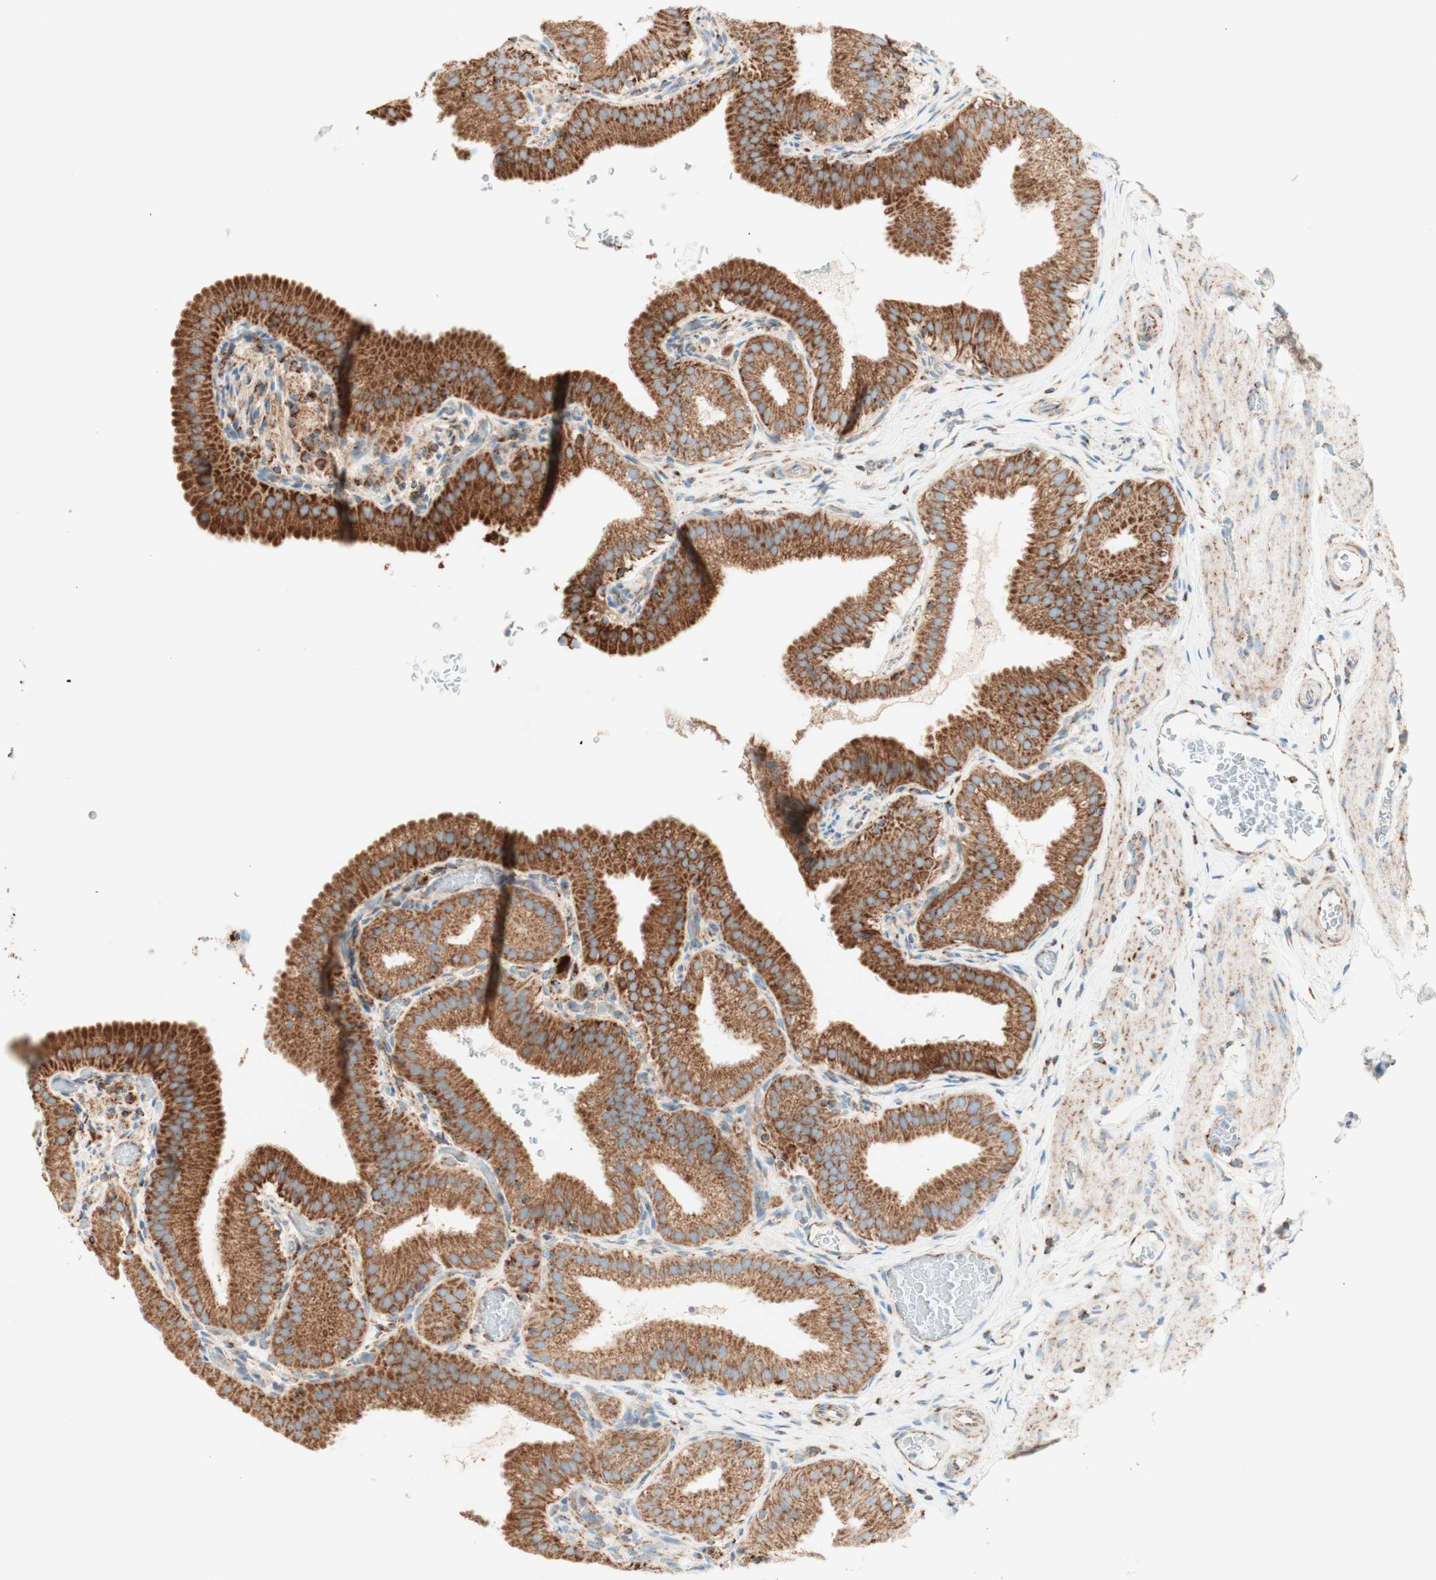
{"staining": {"intensity": "strong", "quantity": ">75%", "location": "cytoplasmic/membranous"}, "tissue": "gallbladder", "cell_type": "Glandular cells", "image_type": "normal", "snomed": [{"axis": "morphology", "description": "Normal tissue, NOS"}, {"axis": "topography", "description": "Gallbladder"}], "caption": "High-power microscopy captured an immunohistochemistry photomicrograph of normal gallbladder, revealing strong cytoplasmic/membranous expression in about >75% of glandular cells.", "gene": "TOMM20", "patient": {"sex": "male", "age": 54}}